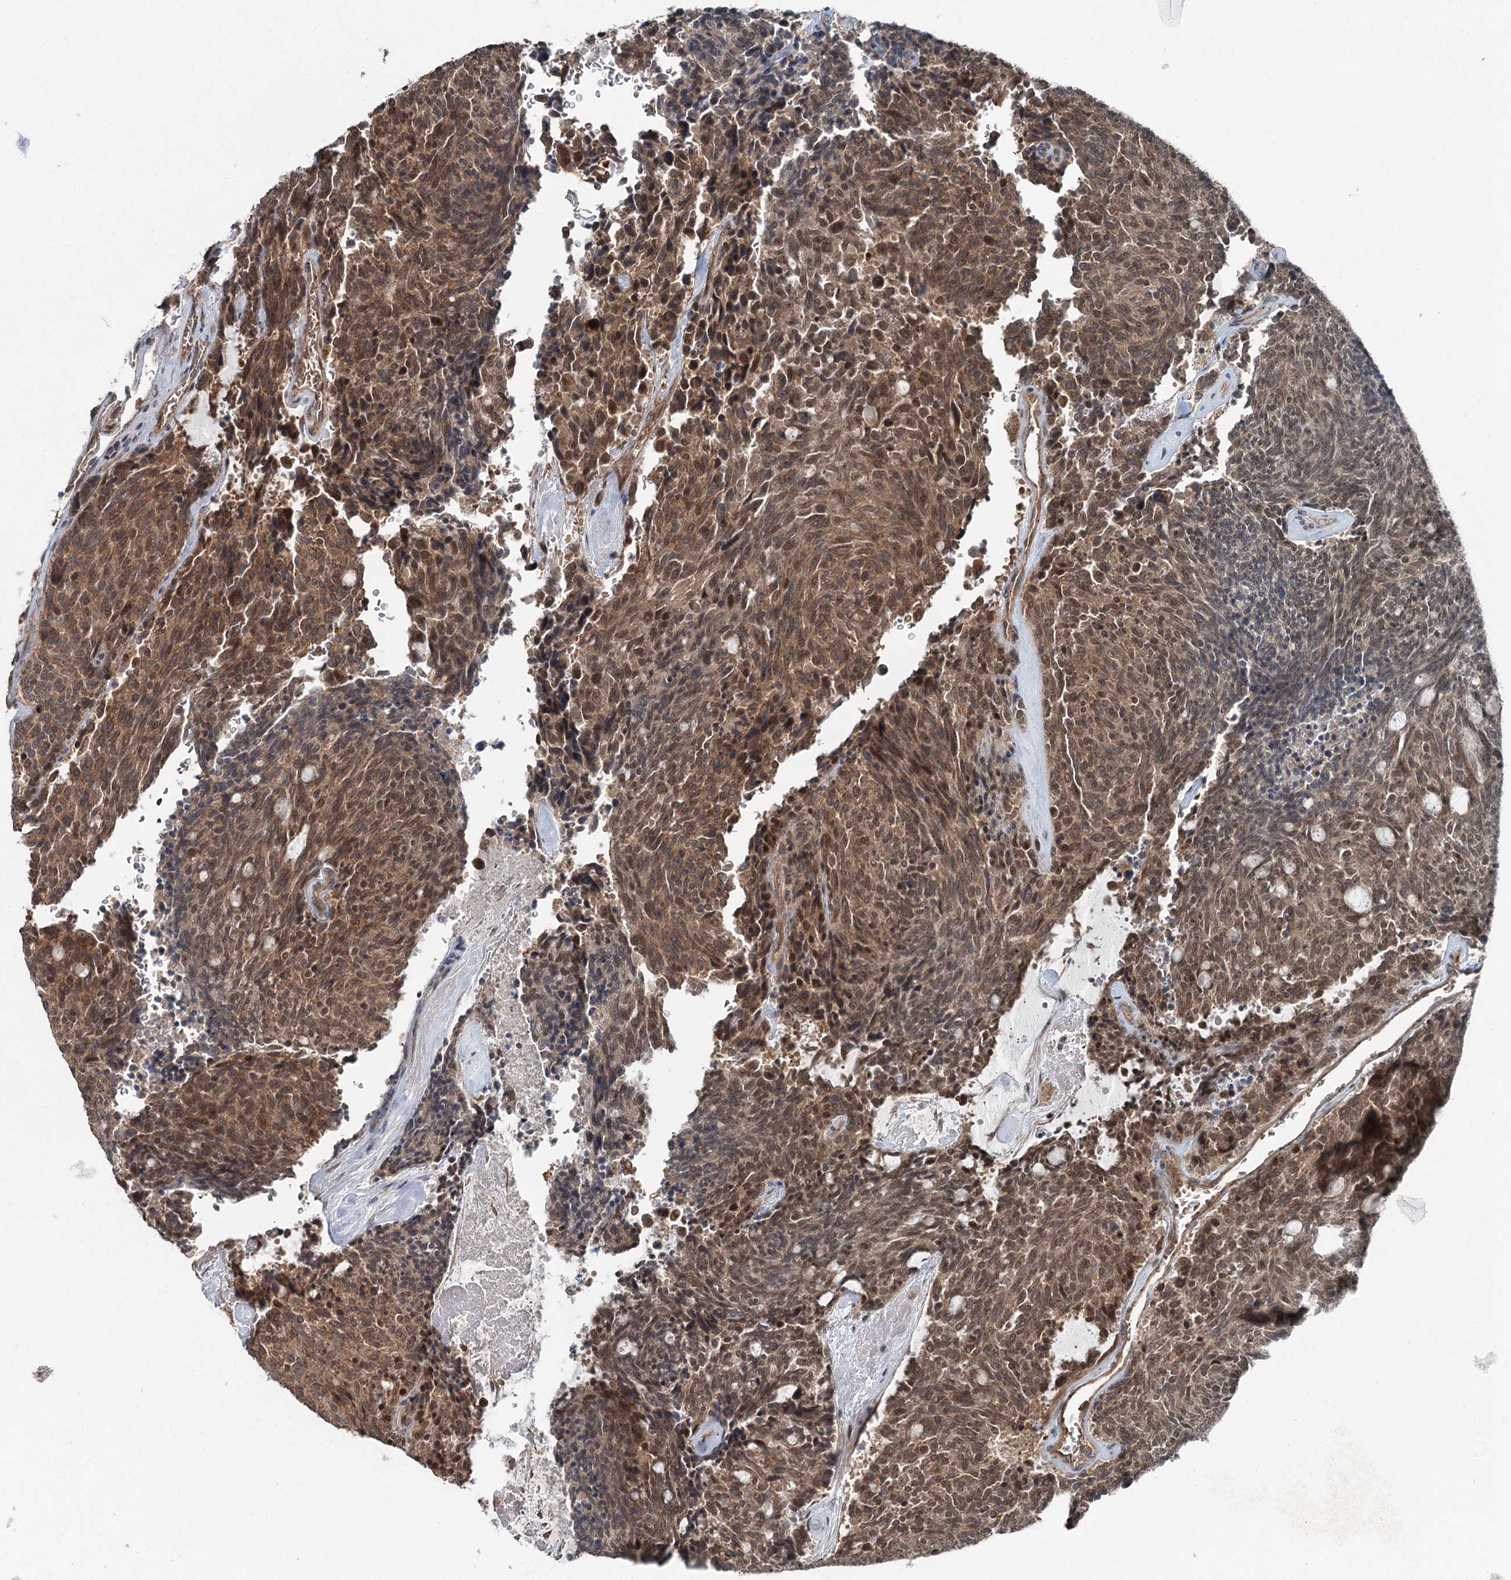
{"staining": {"intensity": "moderate", "quantity": ">75%", "location": "cytoplasmic/membranous,nuclear"}, "tissue": "carcinoid", "cell_type": "Tumor cells", "image_type": "cancer", "snomed": [{"axis": "morphology", "description": "Carcinoid, malignant, NOS"}, {"axis": "topography", "description": "Pancreas"}], "caption": "Carcinoid (malignant) was stained to show a protein in brown. There is medium levels of moderate cytoplasmic/membranous and nuclear expression in about >75% of tumor cells.", "gene": "SKIC3", "patient": {"sex": "female", "age": 54}}